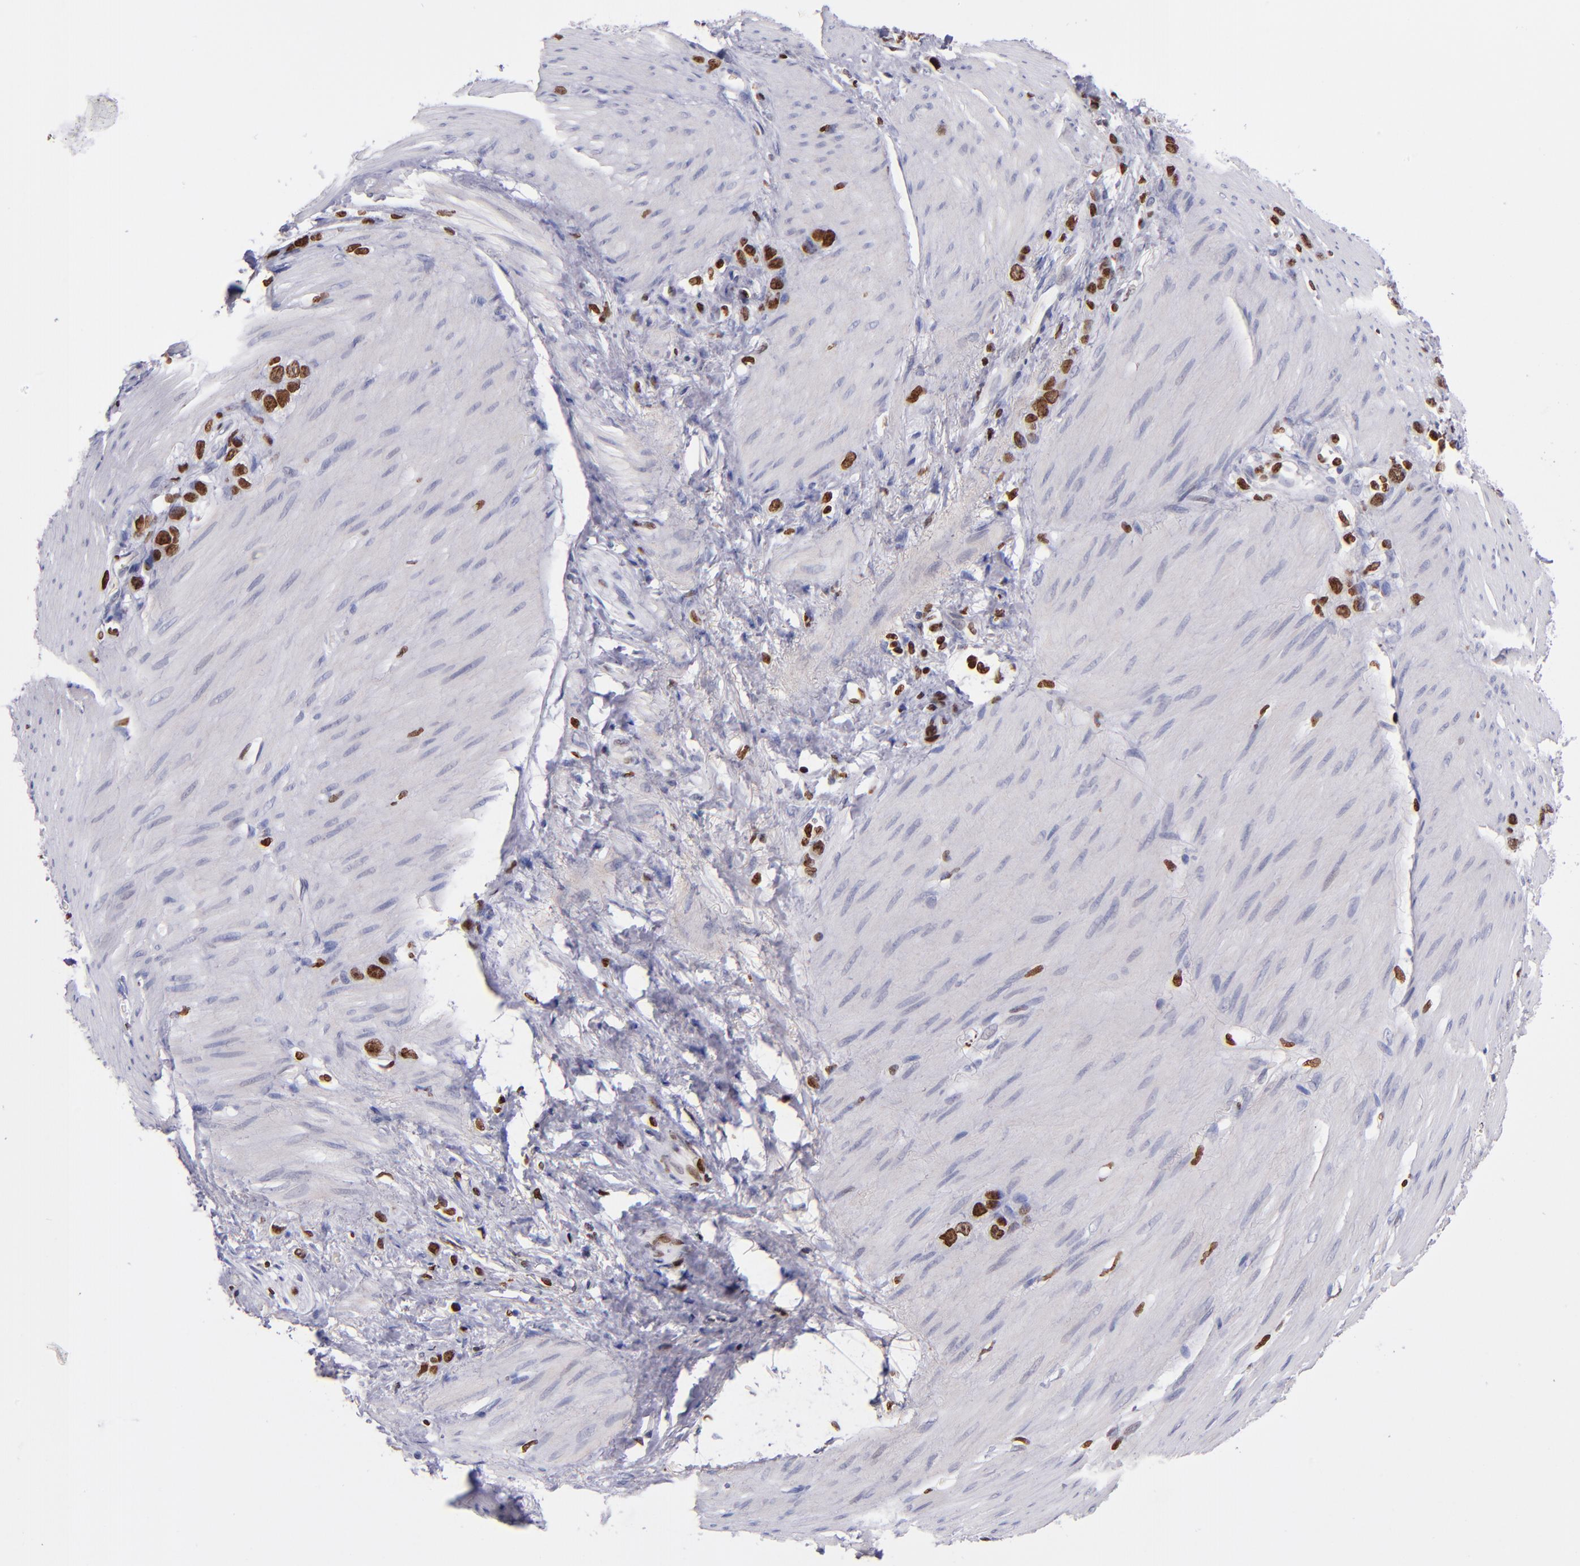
{"staining": {"intensity": "strong", "quantity": ">75%", "location": "nuclear"}, "tissue": "stomach cancer", "cell_type": "Tumor cells", "image_type": "cancer", "snomed": [{"axis": "morphology", "description": "Normal tissue, NOS"}, {"axis": "morphology", "description": "Adenocarcinoma, NOS"}, {"axis": "morphology", "description": "Adenocarcinoma, High grade"}, {"axis": "topography", "description": "Stomach, upper"}, {"axis": "topography", "description": "Stomach"}], "caption": "Immunohistochemical staining of adenocarcinoma (stomach) demonstrates high levels of strong nuclear positivity in about >75% of tumor cells.", "gene": "CDKL5", "patient": {"sex": "female", "age": 65}}